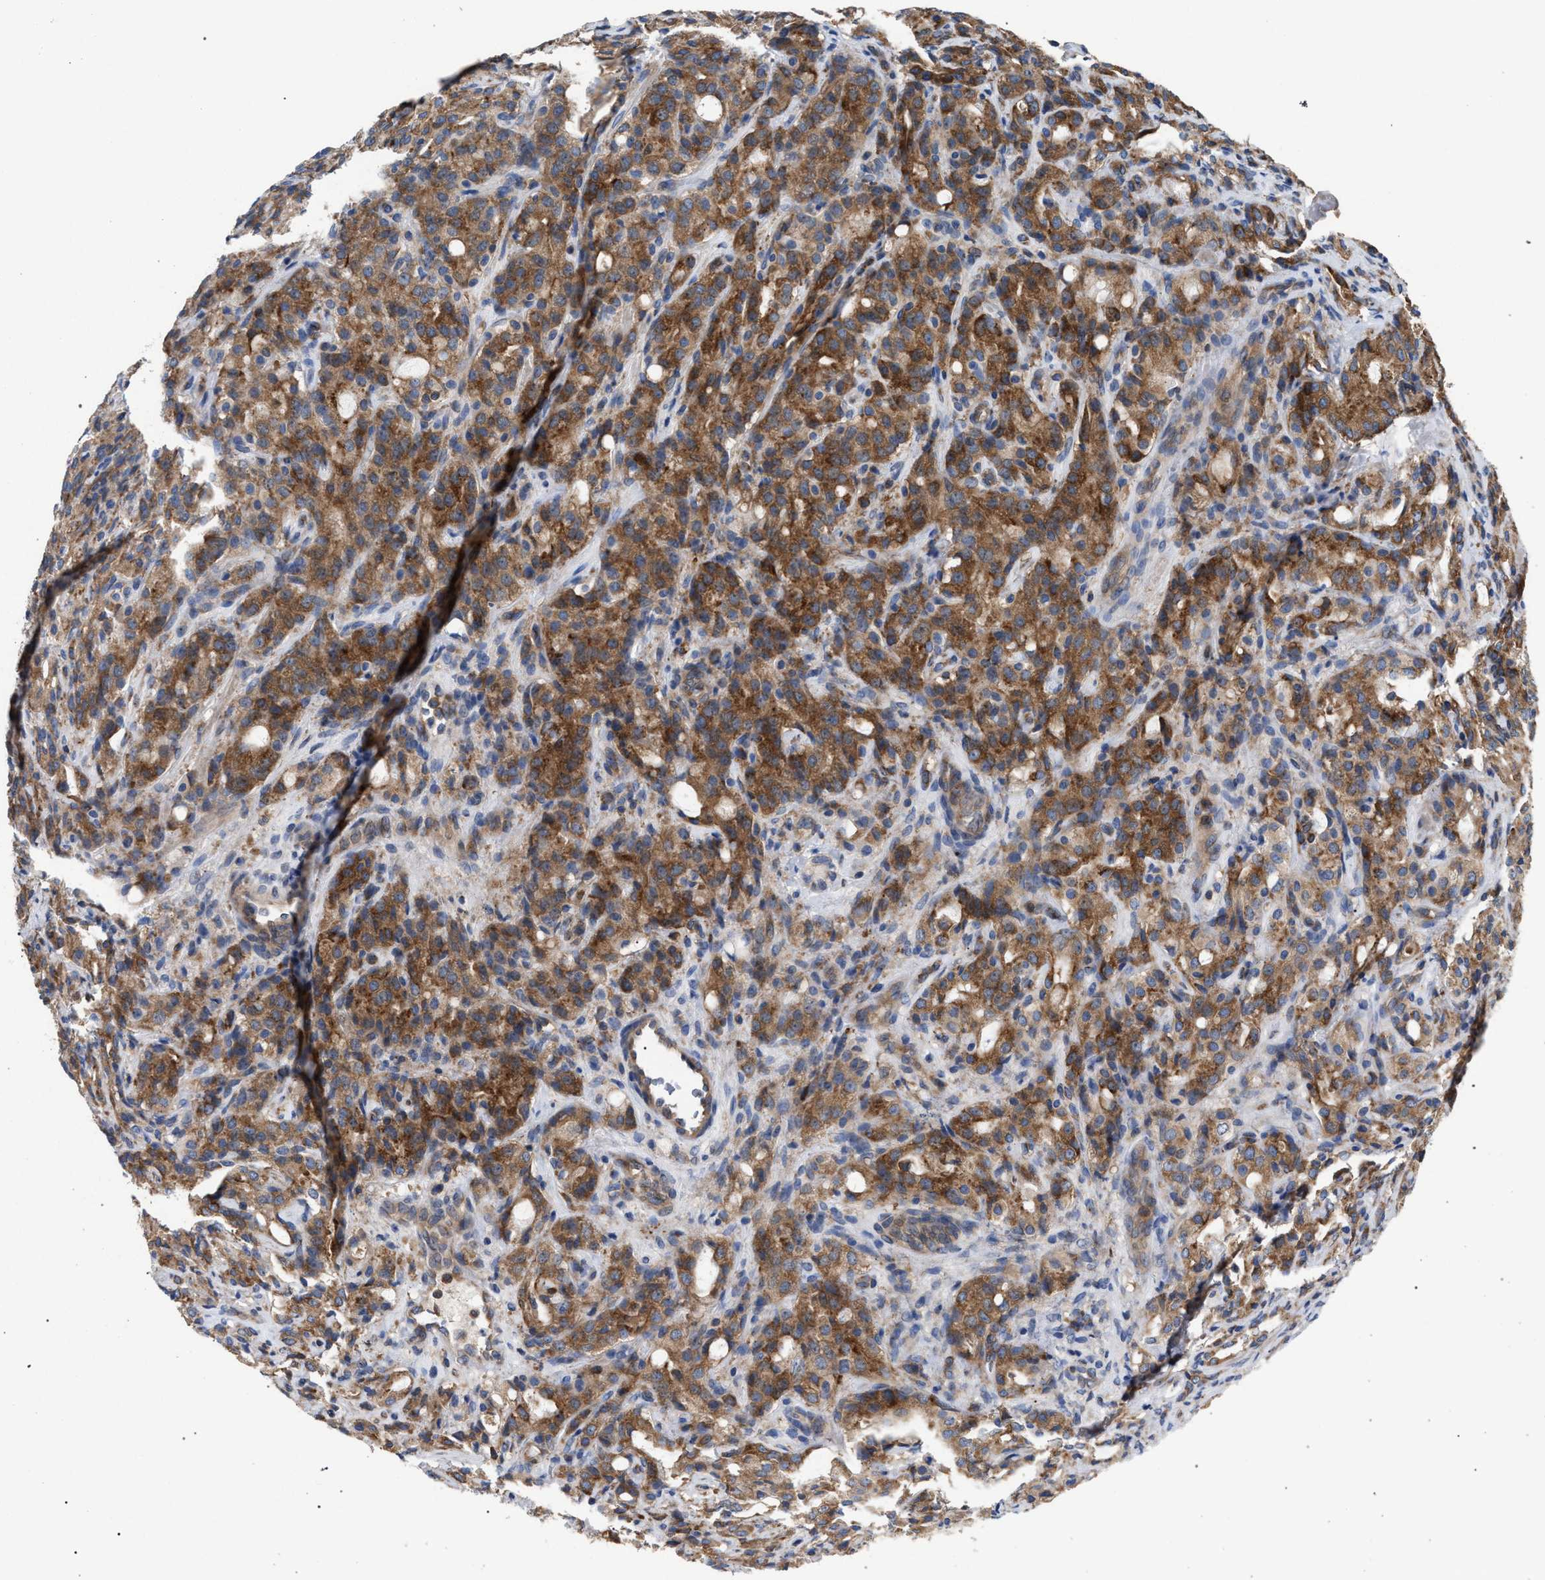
{"staining": {"intensity": "moderate", "quantity": ">75%", "location": "cytoplasmic/membranous"}, "tissue": "prostate cancer", "cell_type": "Tumor cells", "image_type": "cancer", "snomed": [{"axis": "morphology", "description": "Adenocarcinoma, High grade"}, {"axis": "topography", "description": "Prostate"}], "caption": "A brown stain highlights moderate cytoplasmic/membranous positivity of a protein in human prostate cancer (high-grade adenocarcinoma) tumor cells.", "gene": "CDR2L", "patient": {"sex": "male", "age": 72}}